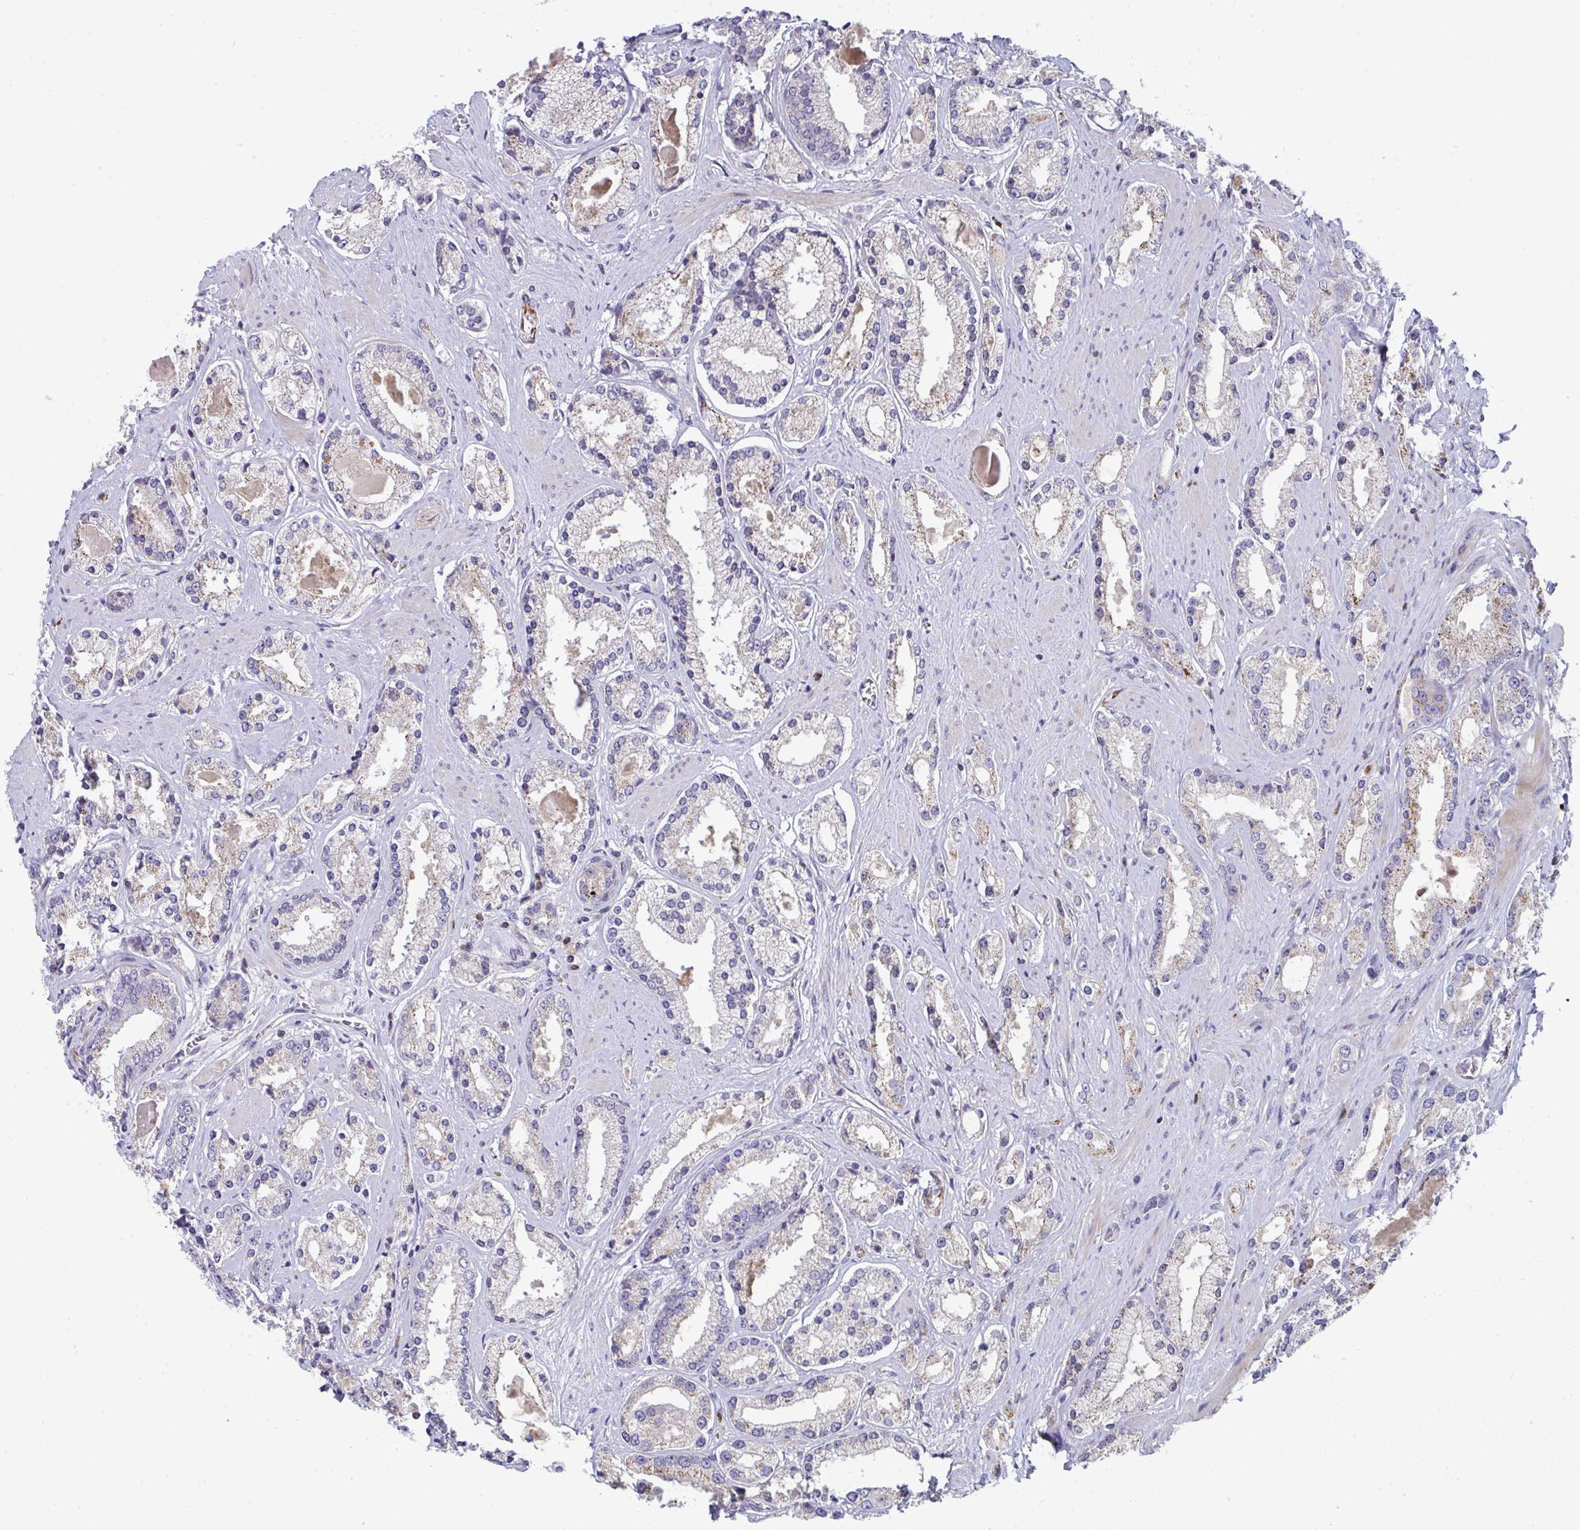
{"staining": {"intensity": "weak", "quantity": "<25%", "location": "cytoplasmic/membranous"}, "tissue": "prostate cancer", "cell_type": "Tumor cells", "image_type": "cancer", "snomed": [{"axis": "morphology", "description": "Adenocarcinoma, High grade"}, {"axis": "topography", "description": "Prostate"}], "caption": "A photomicrograph of human high-grade adenocarcinoma (prostate) is negative for staining in tumor cells.", "gene": "AOC2", "patient": {"sex": "male", "age": 67}}